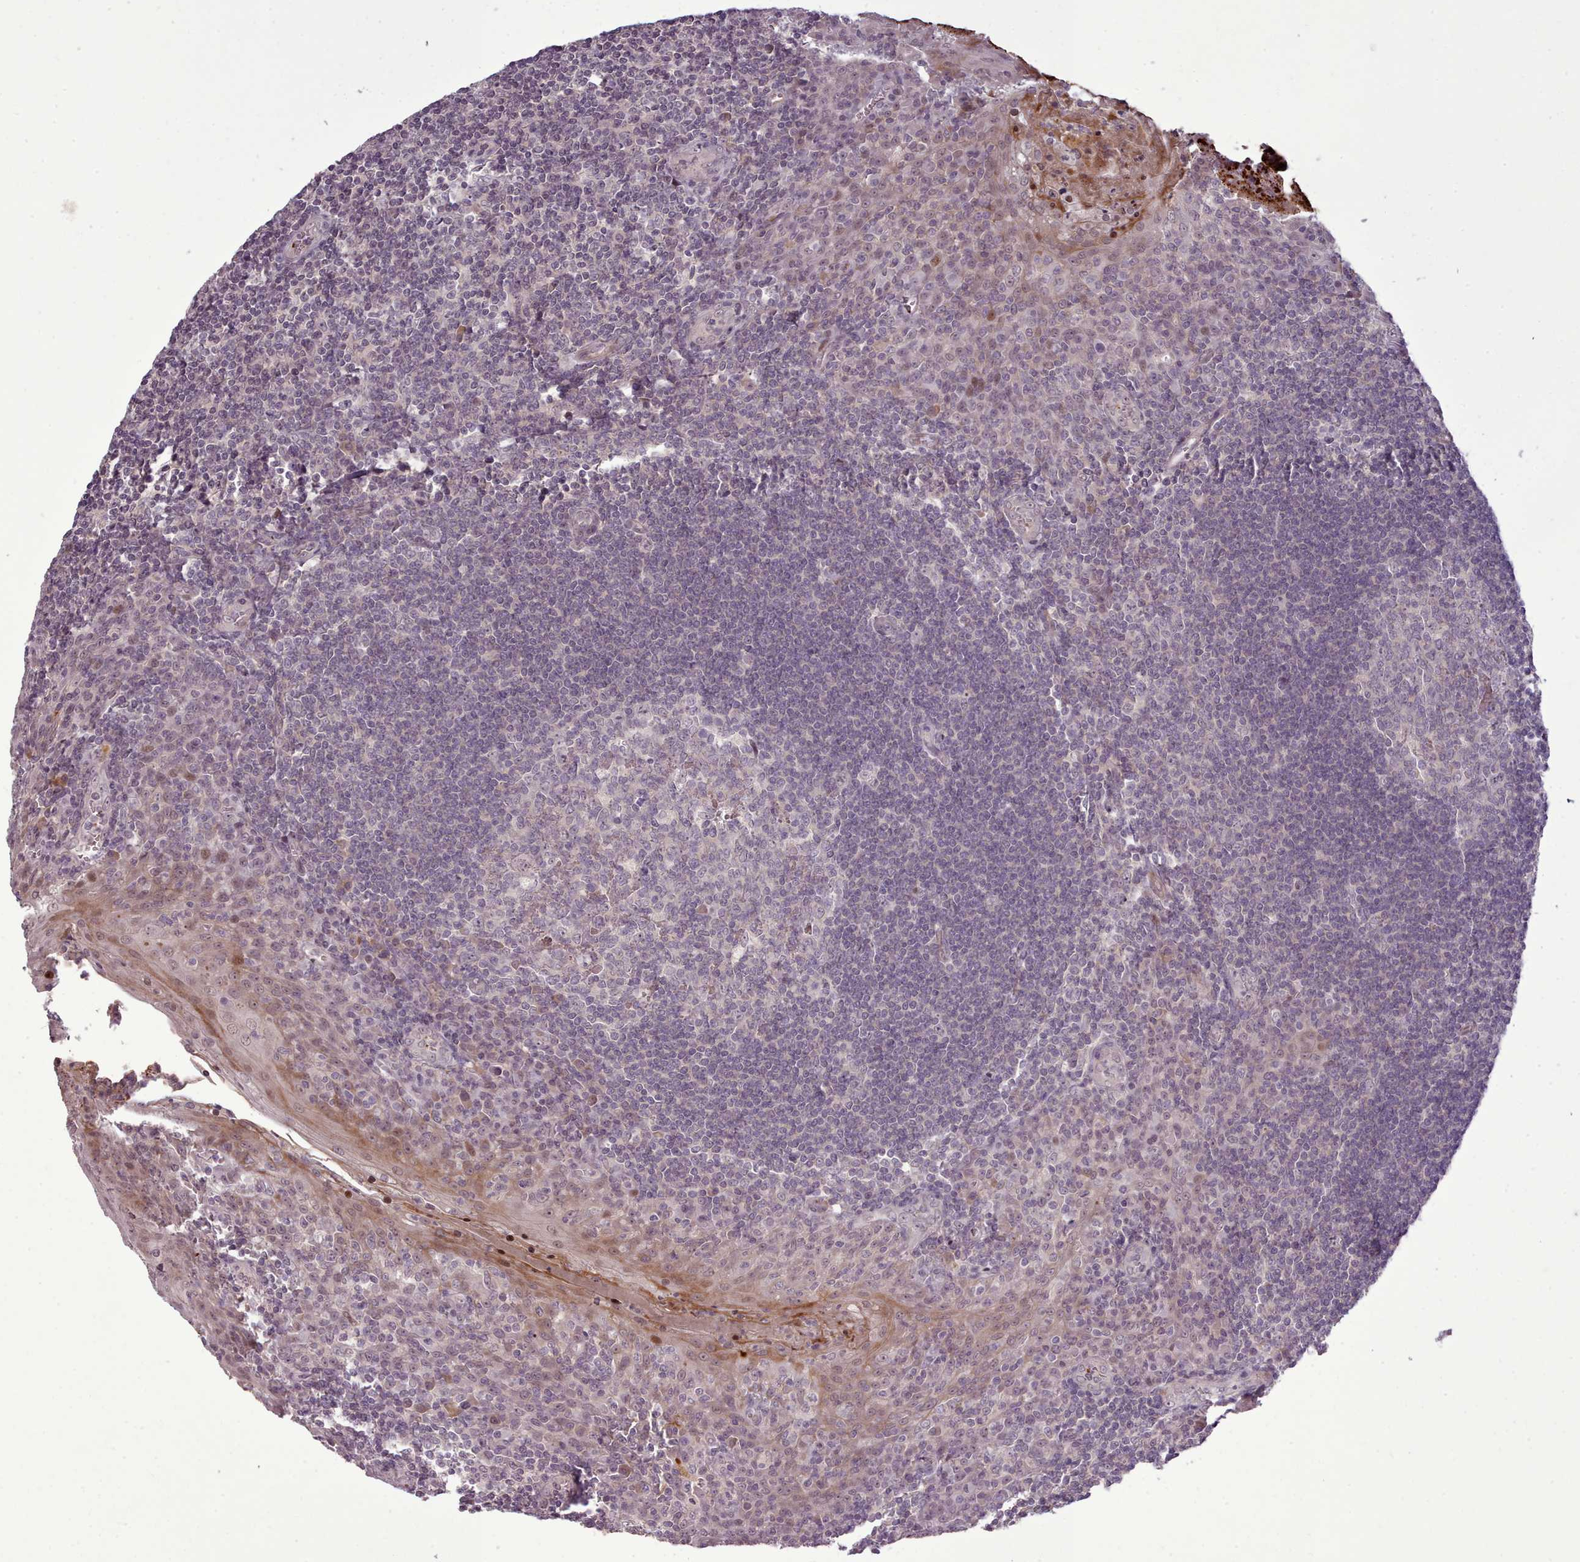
{"staining": {"intensity": "negative", "quantity": "none", "location": "none"}, "tissue": "tonsil", "cell_type": "Germinal center cells", "image_type": "normal", "snomed": [{"axis": "morphology", "description": "Normal tissue, NOS"}, {"axis": "topography", "description": "Tonsil"}], "caption": "DAB immunohistochemical staining of normal tonsil demonstrates no significant positivity in germinal center cells.", "gene": "LEFTY1", "patient": {"sex": "male", "age": 27}}